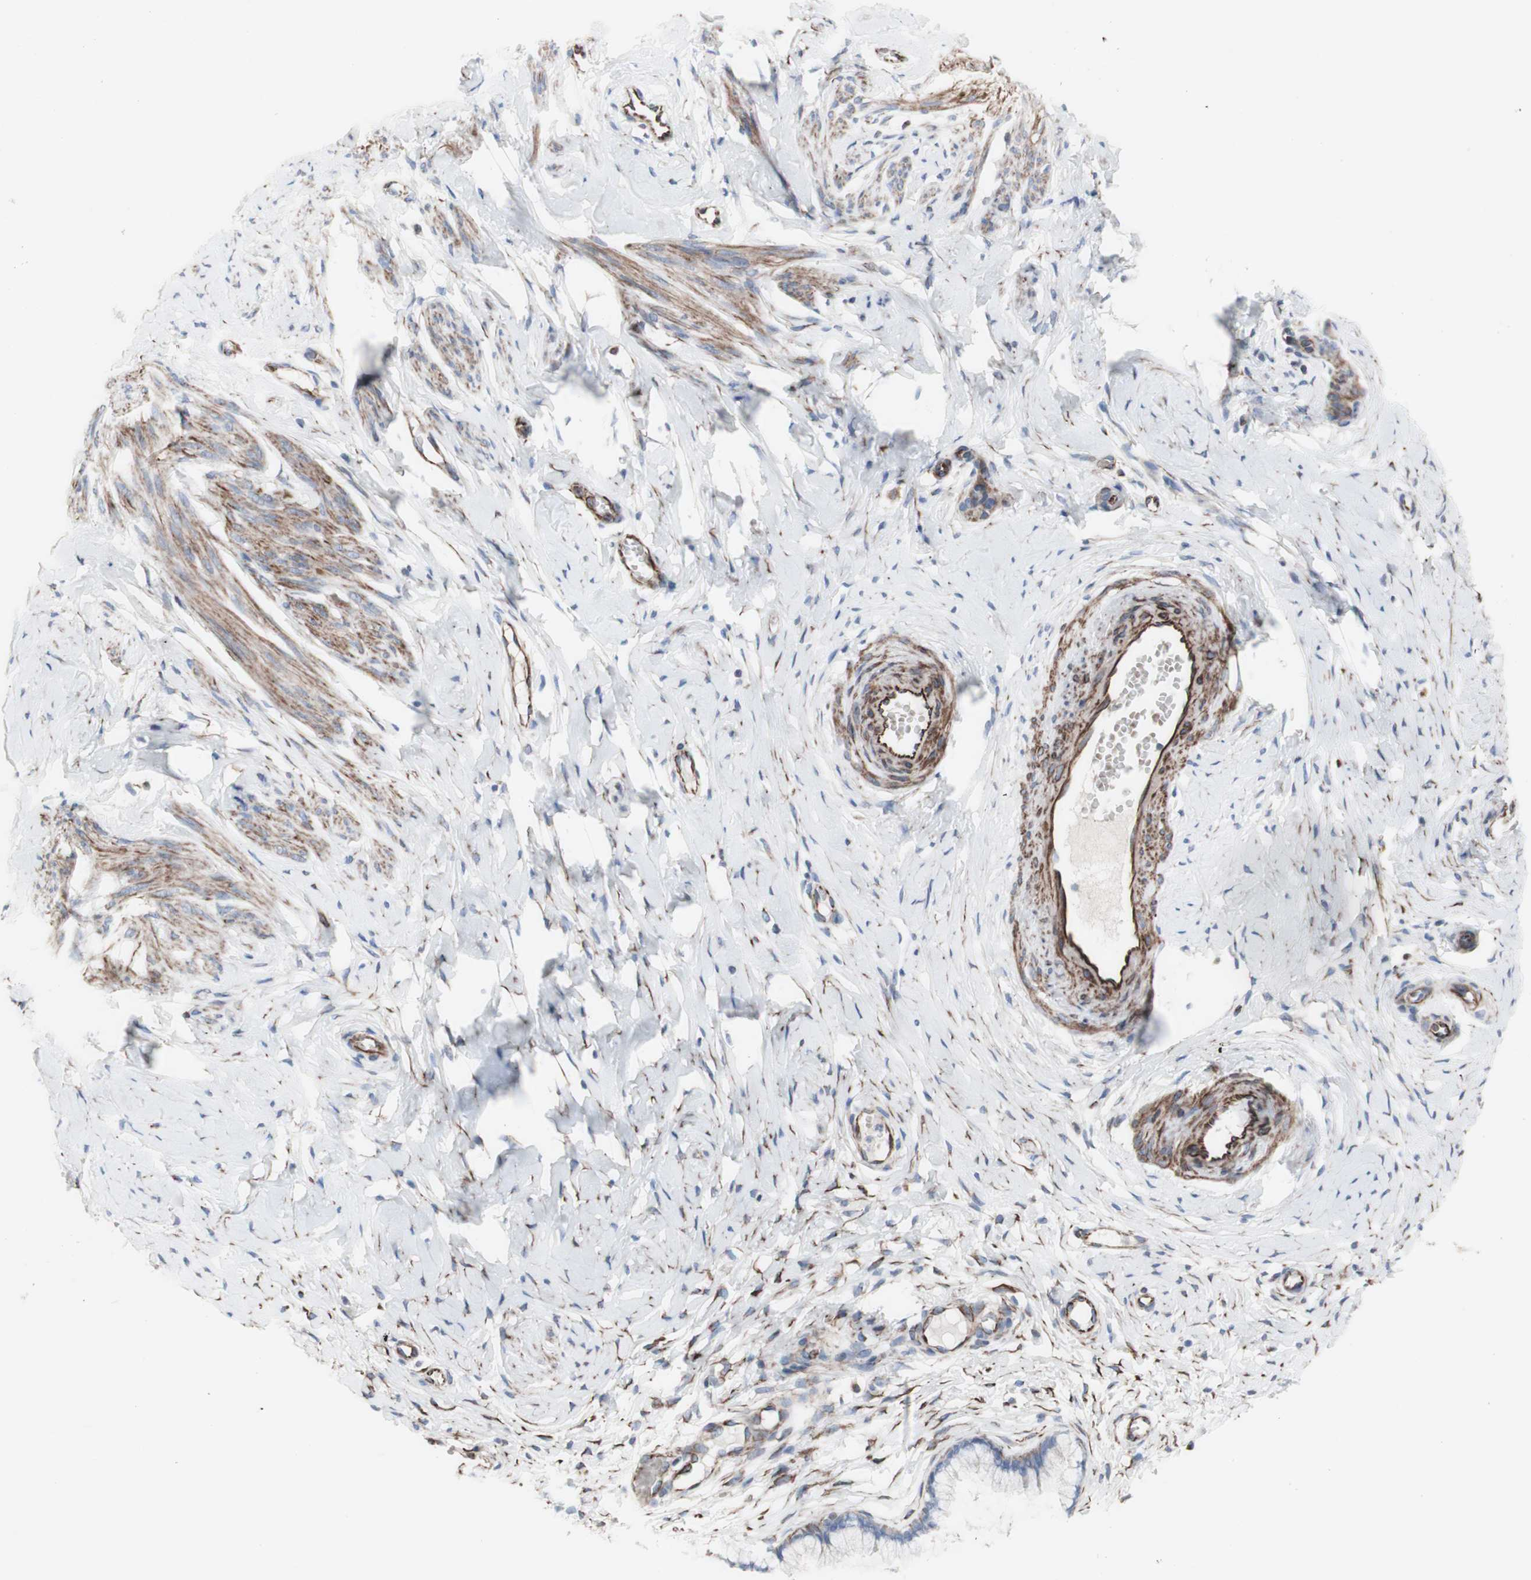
{"staining": {"intensity": "negative", "quantity": "none", "location": "none"}, "tissue": "cervix", "cell_type": "Glandular cells", "image_type": "normal", "snomed": [{"axis": "morphology", "description": "Normal tissue, NOS"}, {"axis": "topography", "description": "Cervix"}], "caption": "The image shows no staining of glandular cells in normal cervix.", "gene": "AGPAT5", "patient": {"sex": "female", "age": 65}}